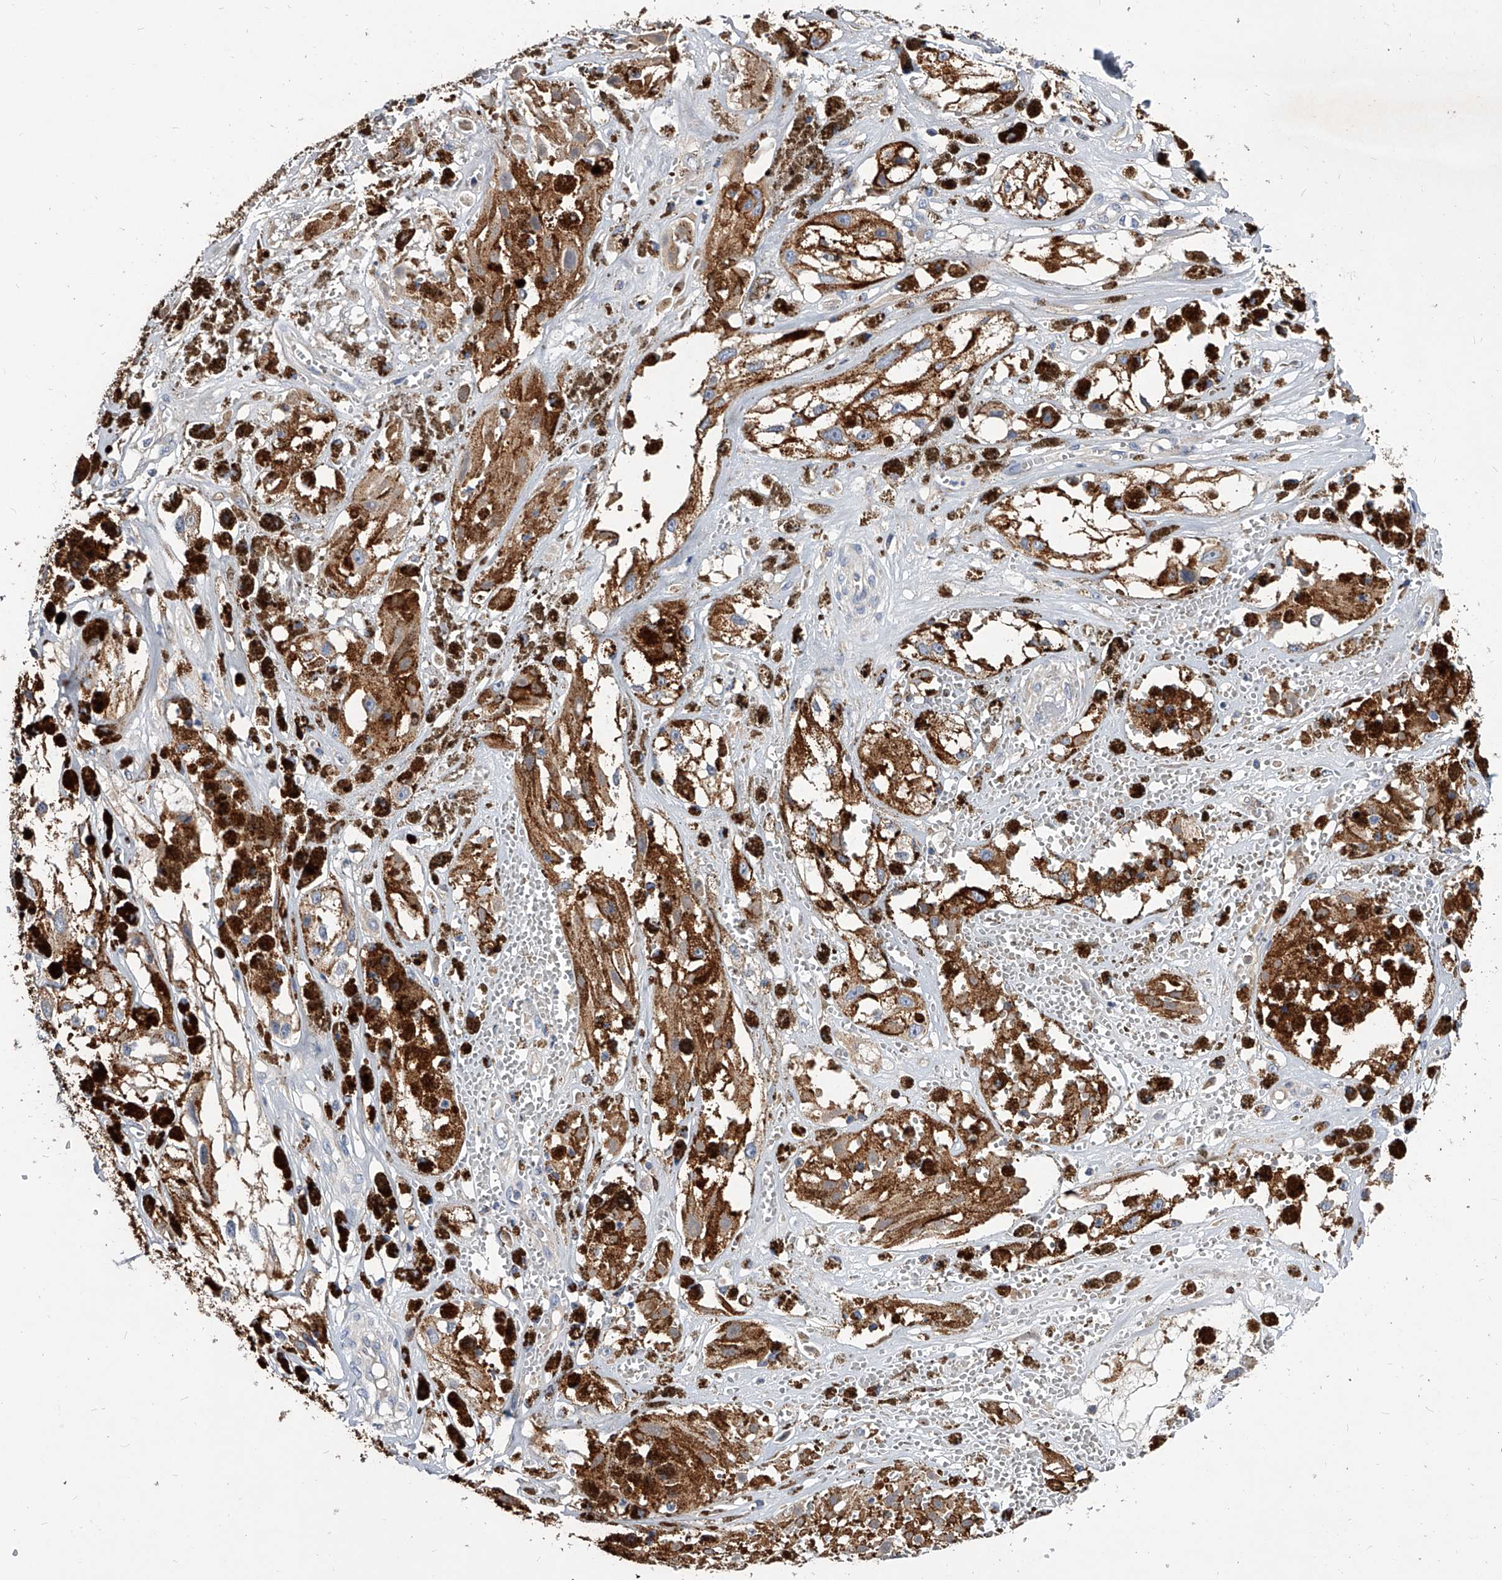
{"staining": {"intensity": "negative", "quantity": "none", "location": "none"}, "tissue": "melanoma", "cell_type": "Tumor cells", "image_type": "cancer", "snomed": [{"axis": "morphology", "description": "Malignant melanoma, NOS"}, {"axis": "topography", "description": "Skin"}], "caption": "IHC of human melanoma reveals no positivity in tumor cells.", "gene": "ARL4C", "patient": {"sex": "male", "age": 88}}